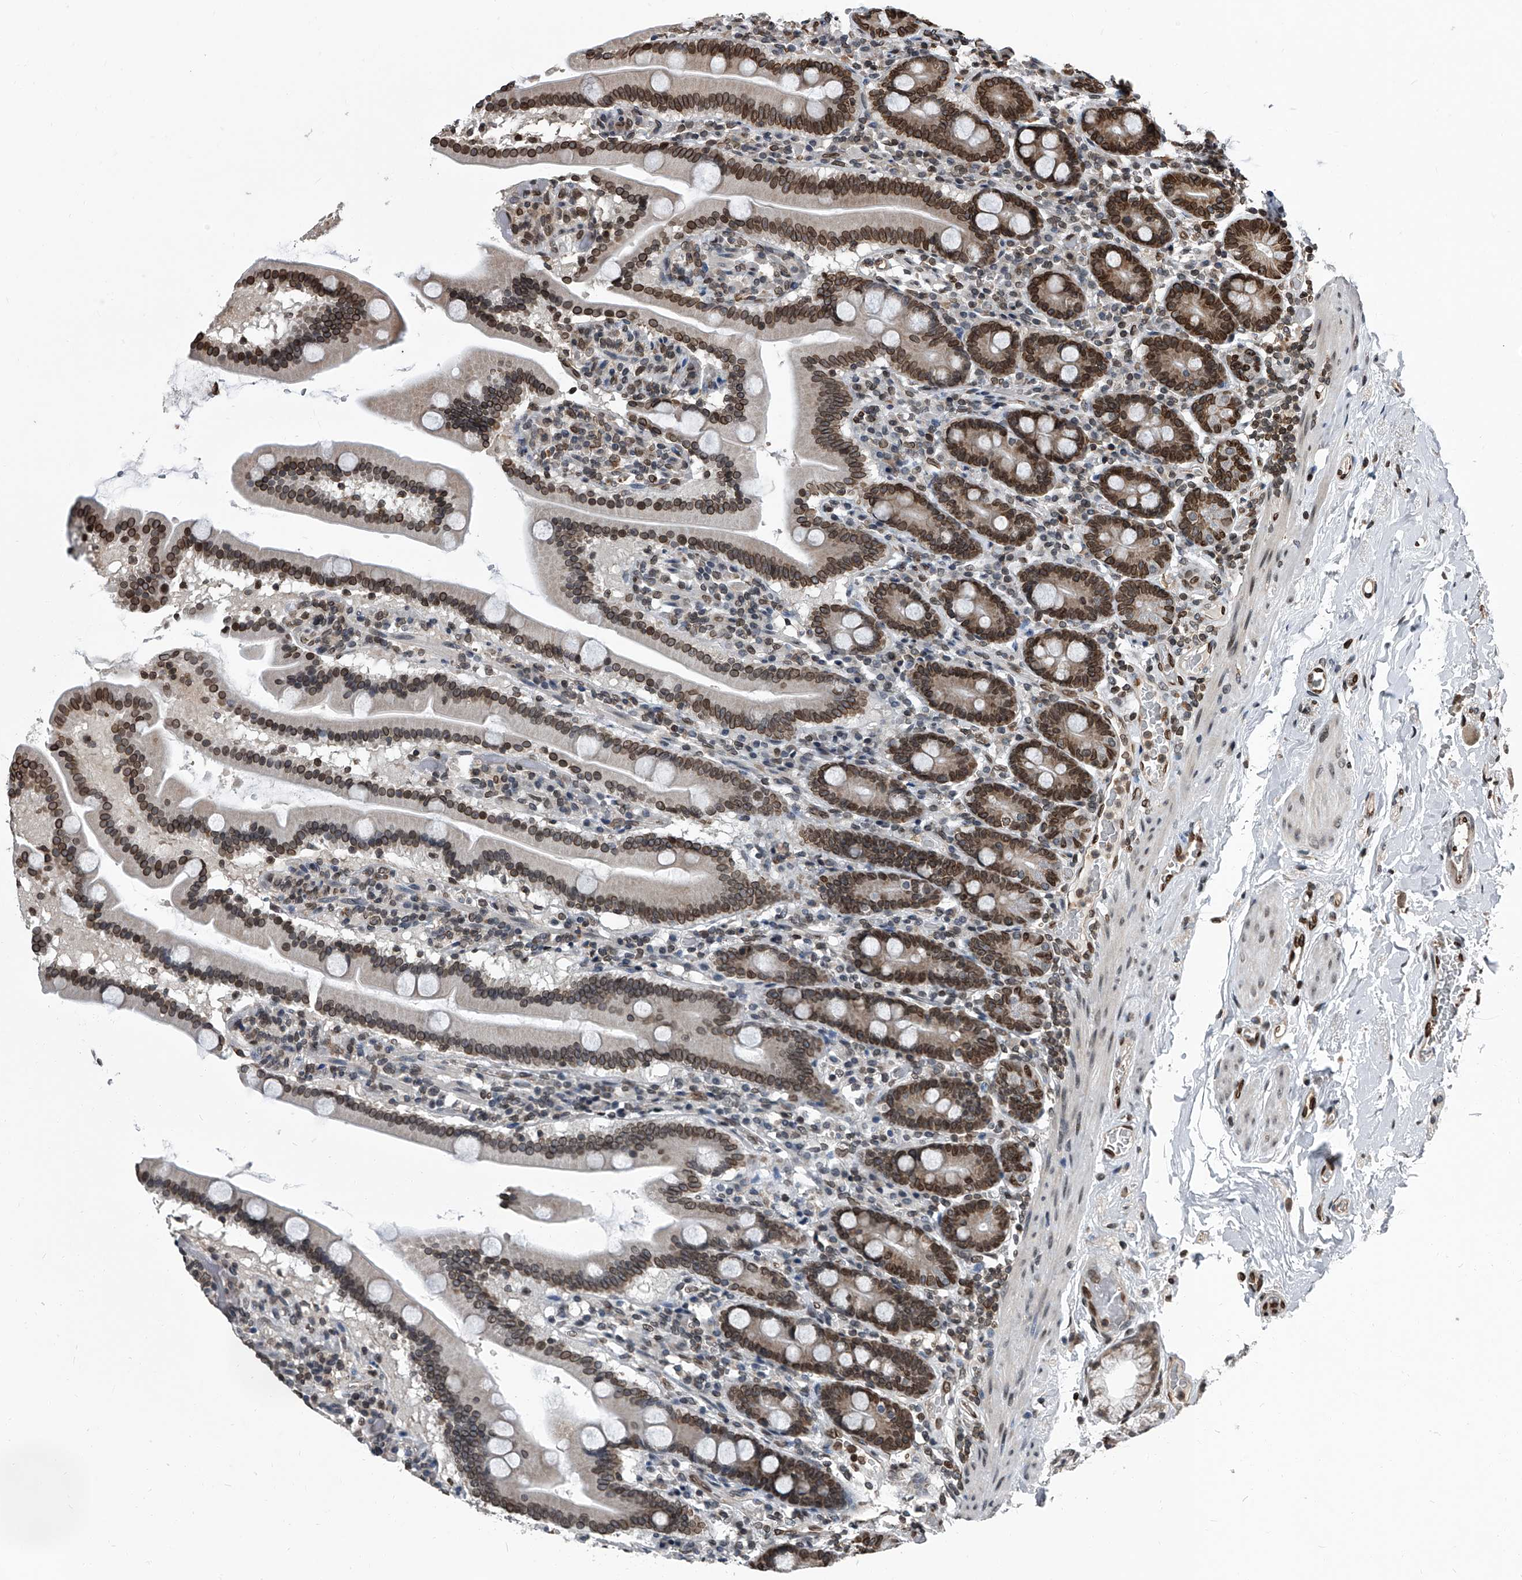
{"staining": {"intensity": "moderate", "quantity": ">75%", "location": "cytoplasmic/membranous,nuclear"}, "tissue": "duodenum", "cell_type": "Glandular cells", "image_type": "normal", "snomed": [{"axis": "morphology", "description": "Normal tissue, NOS"}, {"axis": "topography", "description": "Duodenum"}], "caption": "A high-resolution photomicrograph shows IHC staining of benign duodenum, which reveals moderate cytoplasmic/membranous,nuclear expression in approximately >75% of glandular cells.", "gene": "PHF20", "patient": {"sex": "male", "age": 55}}